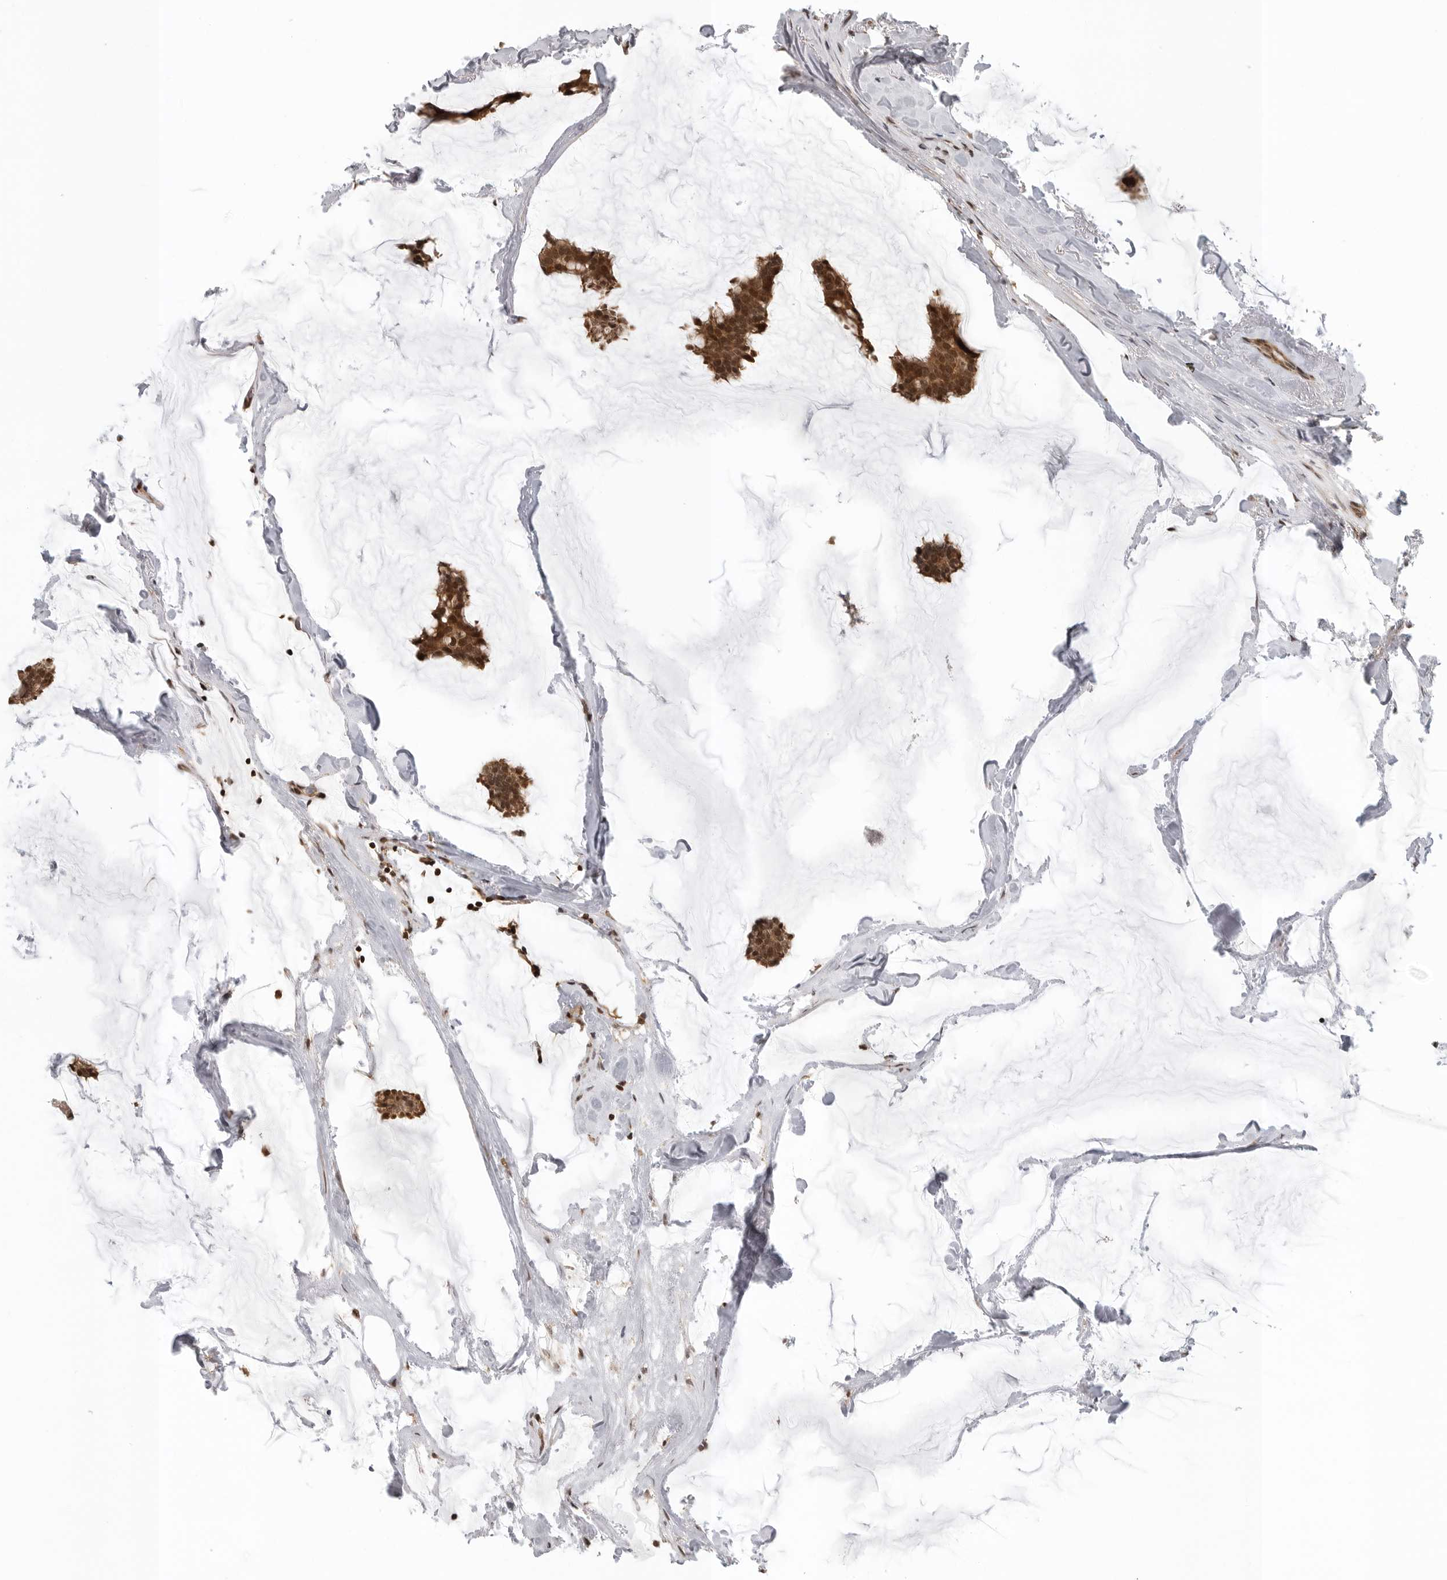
{"staining": {"intensity": "strong", "quantity": ">75%", "location": "cytoplasmic/membranous,nuclear"}, "tissue": "breast cancer", "cell_type": "Tumor cells", "image_type": "cancer", "snomed": [{"axis": "morphology", "description": "Duct carcinoma"}, {"axis": "topography", "description": "Breast"}], "caption": "Human breast cancer stained with a protein marker shows strong staining in tumor cells.", "gene": "SZRD1", "patient": {"sex": "female", "age": 93}}